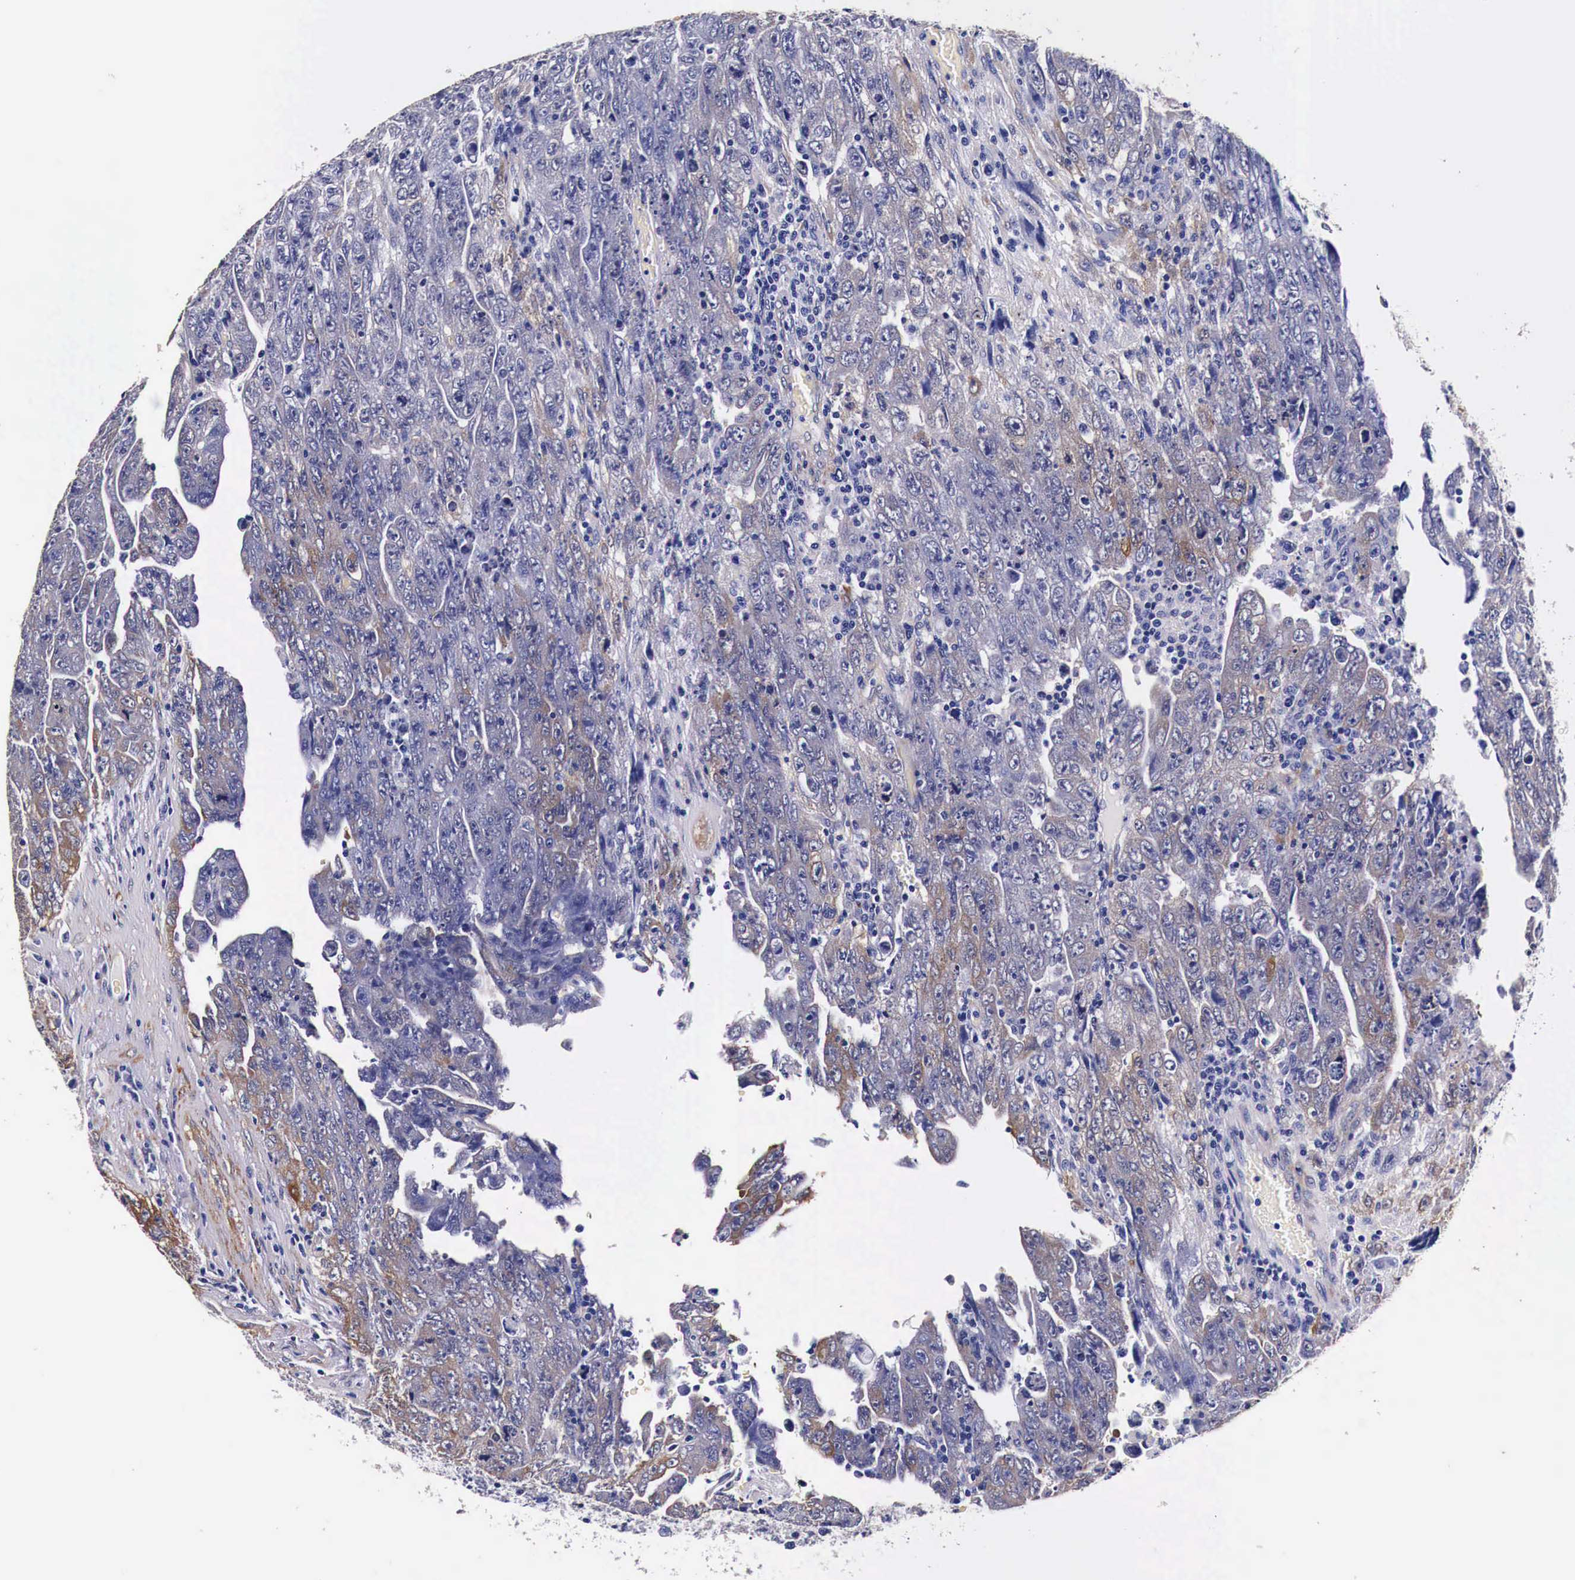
{"staining": {"intensity": "weak", "quantity": "<25%", "location": "cytoplasmic/membranous"}, "tissue": "testis cancer", "cell_type": "Tumor cells", "image_type": "cancer", "snomed": [{"axis": "morphology", "description": "Carcinoma, Embryonal, NOS"}, {"axis": "topography", "description": "Testis"}], "caption": "DAB (3,3'-diaminobenzidine) immunohistochemical staining of human testis cancer exhibits no significant expression in tumor cells.", "gene": "HSPB1", "patient": {"sex": "male", "age": 28}}